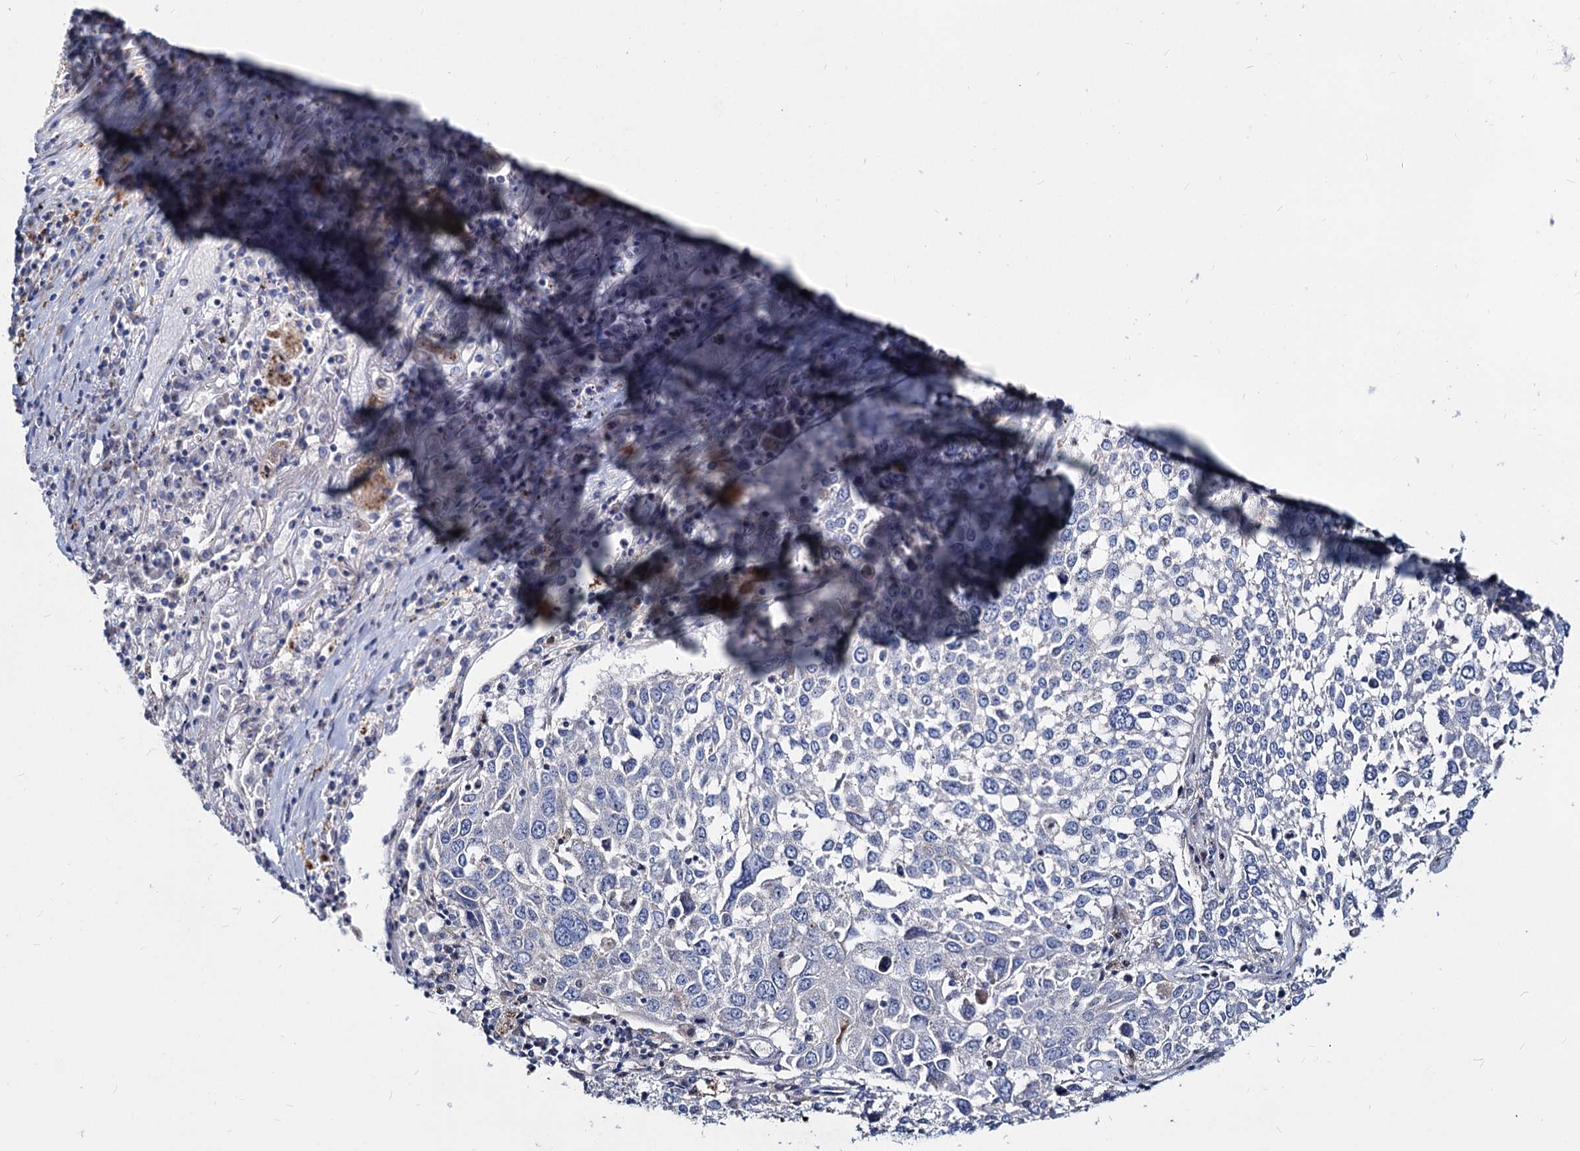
{"staining": {"intensity": "negative", "quantity": "none", "location": "none"}, "tissue": "lung cancer", "cell_type": "Tumor cells", "image_type": "cancer", "snomed": [{"axis": "morphology", "description": "Squamous cell carcinoma, NOS"}, {"axis": "topography", "description": "Lung"}], "caption": "An IHC image of lung cancer (squamous cell carcinoma) is shown. There is no staining in tumor cells of lung cancer (squamous cell carcinoma). (DAB (3,3'-diaminobenzidine) IHC, high magnification).", "gene": "AGBL4", "patient": {"sex": "male", "age": 65}}